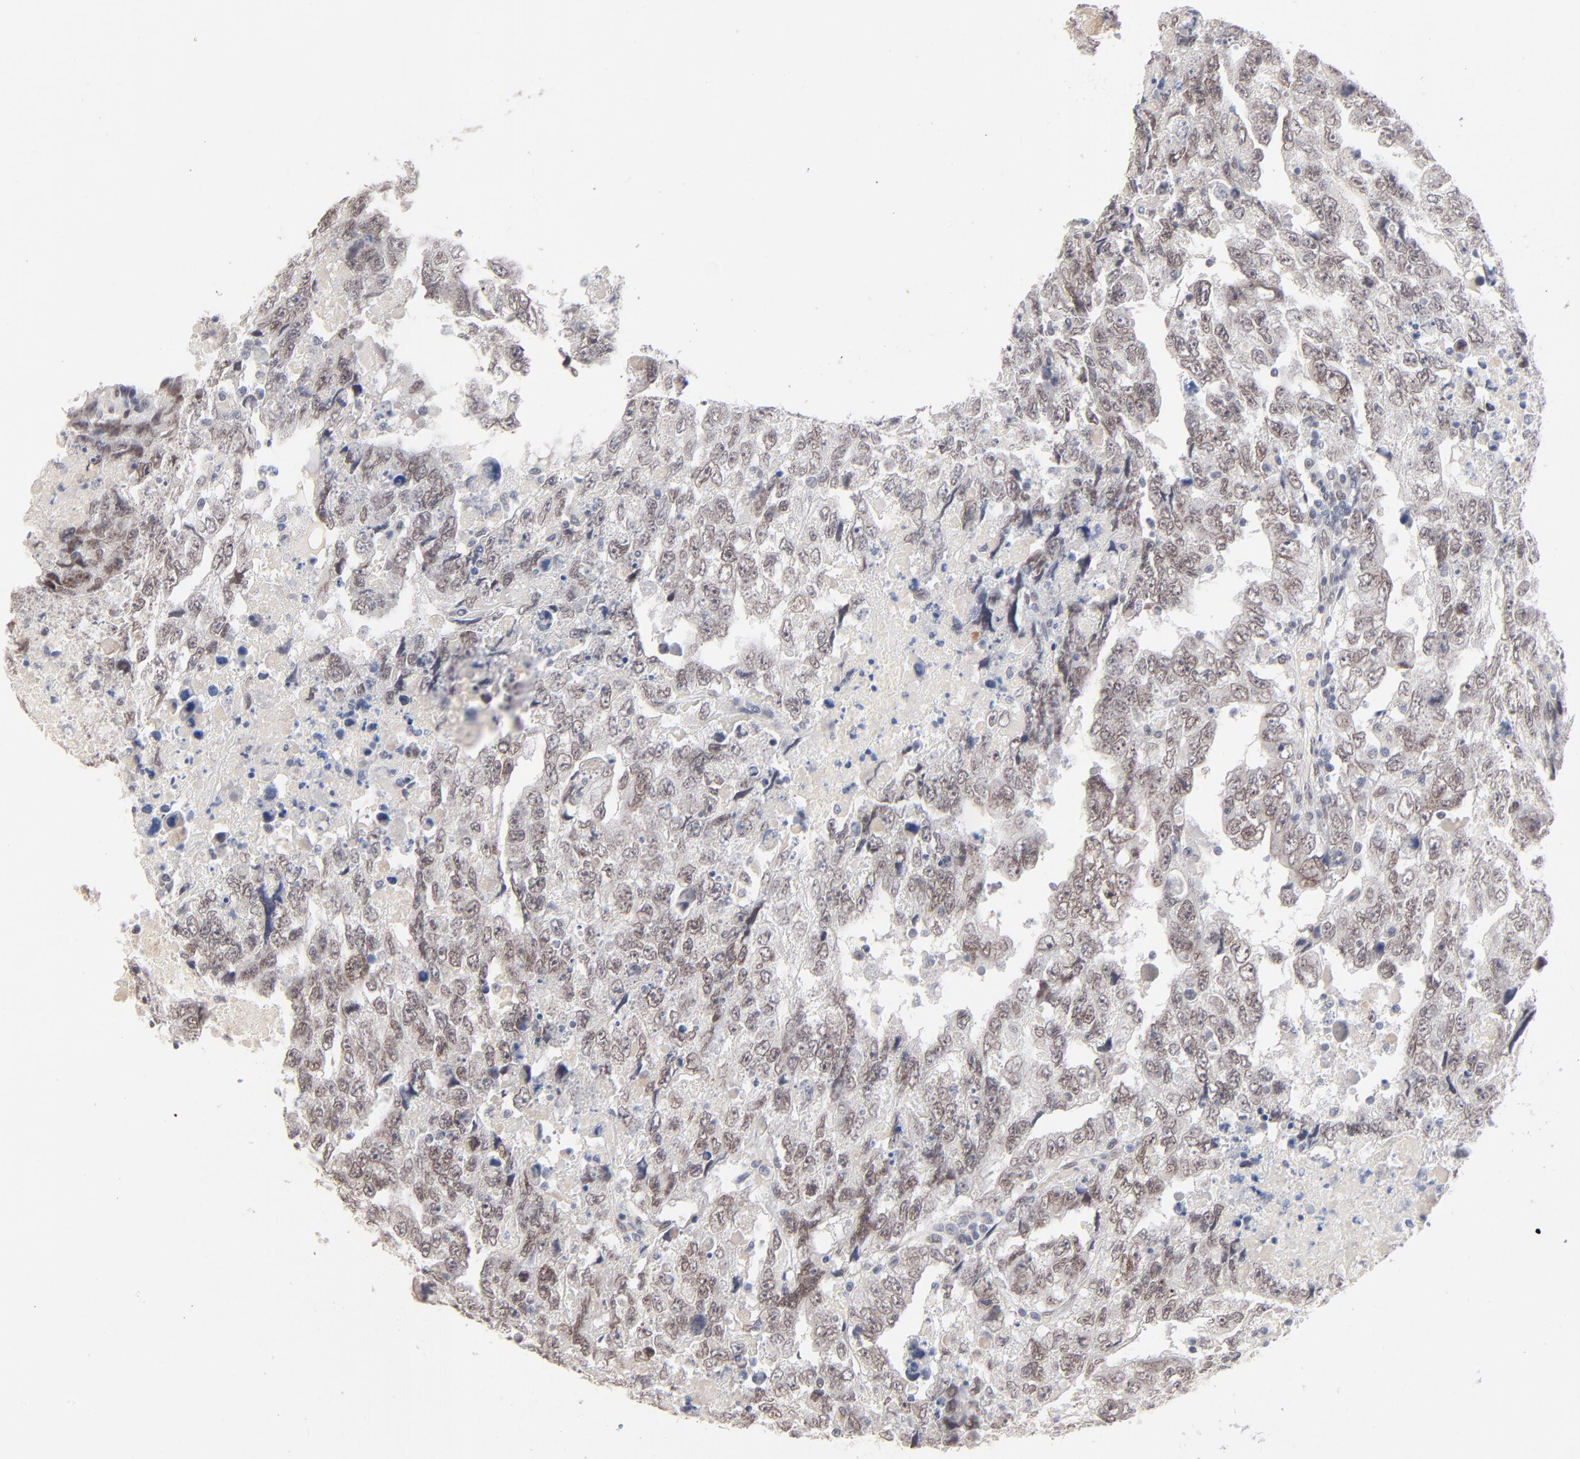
{"staining": {"intensity": "weak", "quantity": ">75%", "location": "nuclear"}, "tissue": "testis cancer", "cell_type": "Tumor cells", "image_type": "cancer", "snomed": [{"axis": "morphology", "description": "Carcinoma, Embryonal, NOS"}, {"axis": "topography", "description": "Testis"}], "caption": "Immunohistochemistry staining of testis embryonal carcinoma, which displays low levels of weak nuclear staining in about >75% of tumor cells indicating weak nuclear protein expression. The staining was performed using DAB (brown) for protein detection and nuclei were counterstained in hematoxylin (blue).", "gene": "MBIP", "patient": {"sex": "male", "age": 36}}